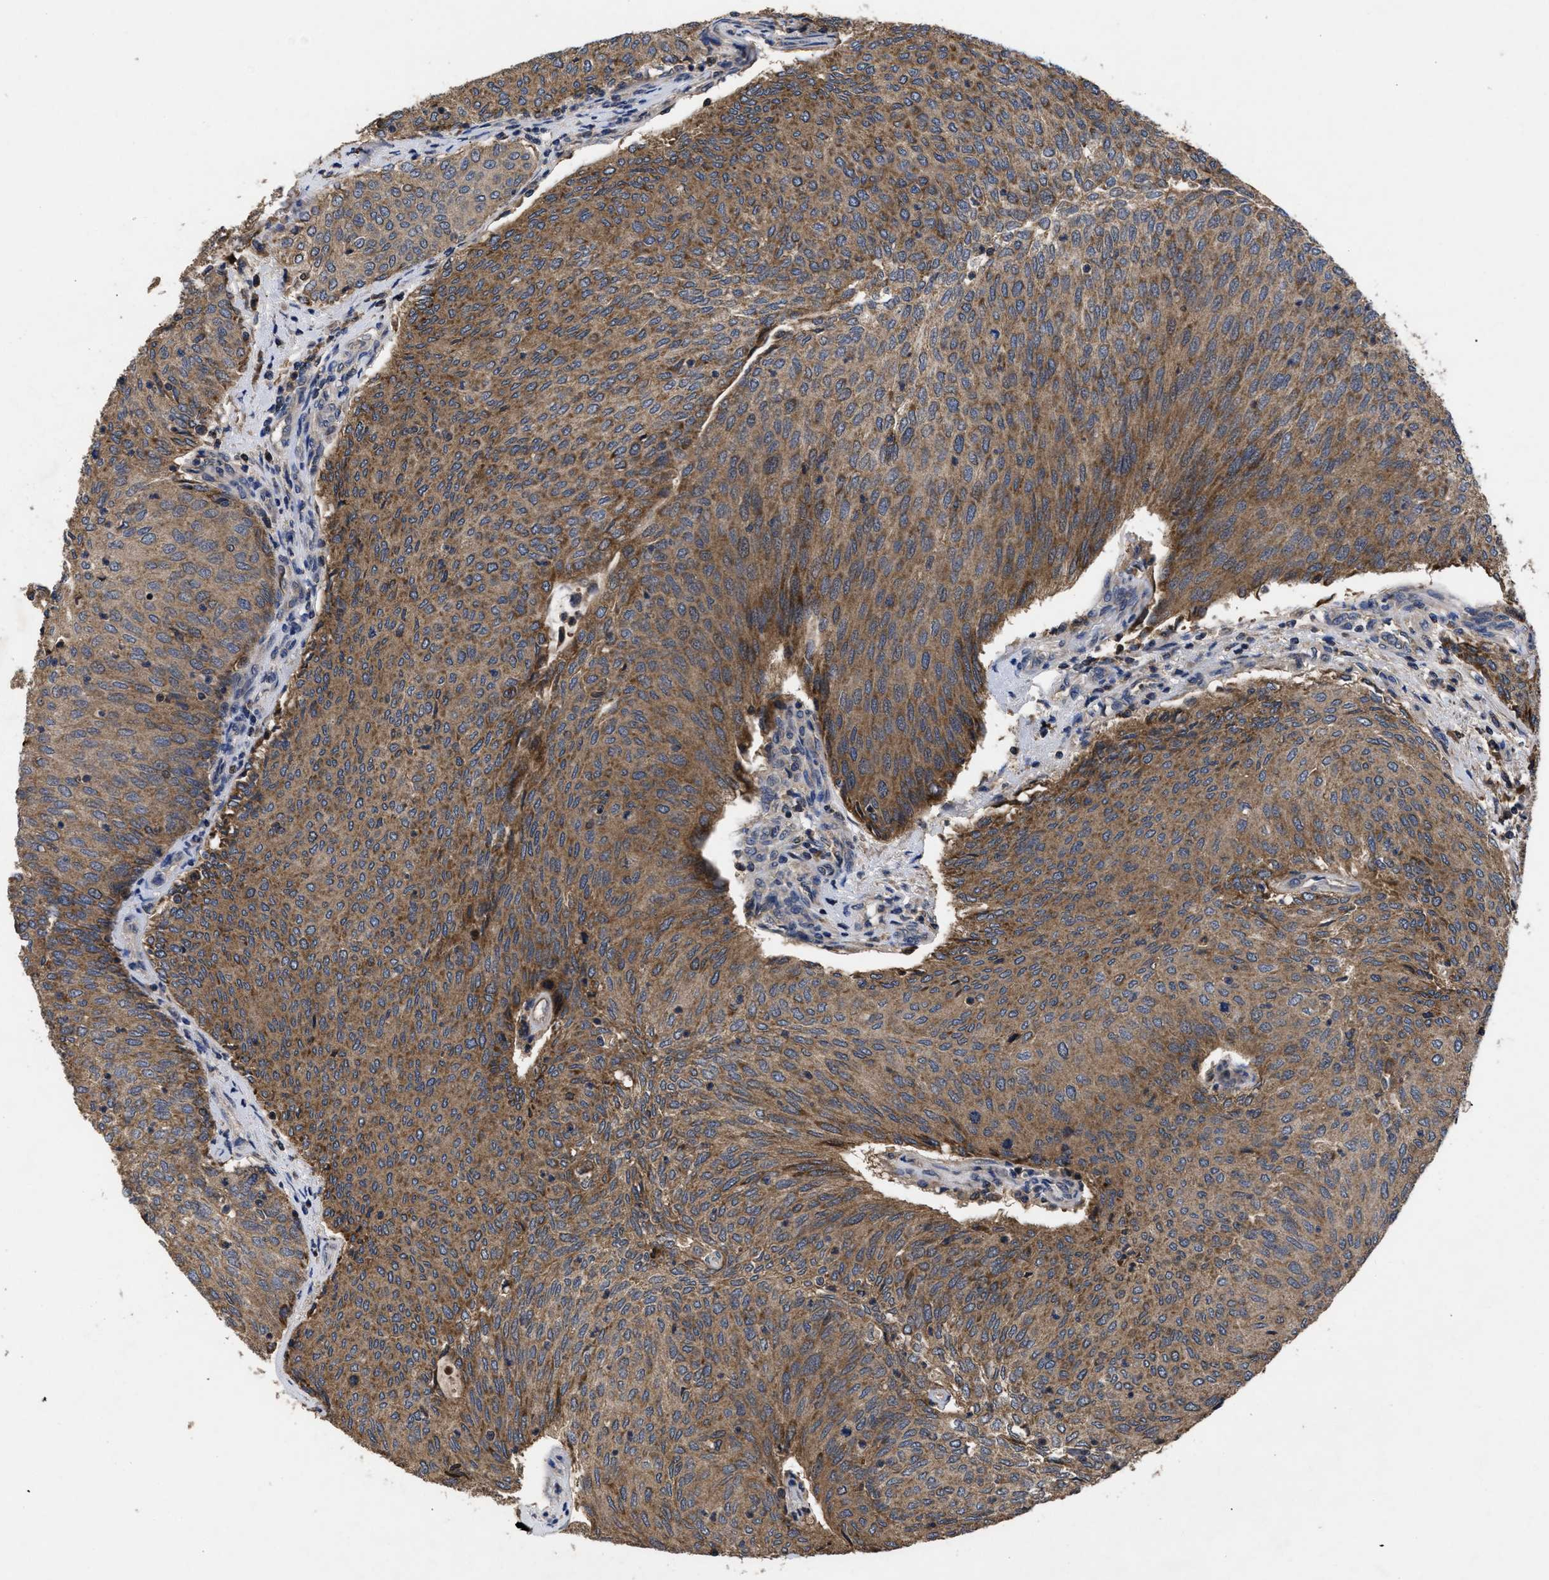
{"staining": {"intensity": "moderate", "quantity": ">75%", "location": "cytoplasmic/membranous"}, "tissue": "urothelial cancer", "cell_type": "Tumor cells", "image_type": "cancer", "snomed": [{"axis": "morphology", "description": "Urothelial carcinoma, Low grade"}, {"axis": "topography", "description": "Urinary bladder"}], "caption": "This photomicrograph shows IHC staining of human urothelial cancer, with medium moderate cytoplasmic/membranous staining in about >75% of tumor cells.", "gene": "LRRC3", "patient": {"sex": "female", "age": 79}}